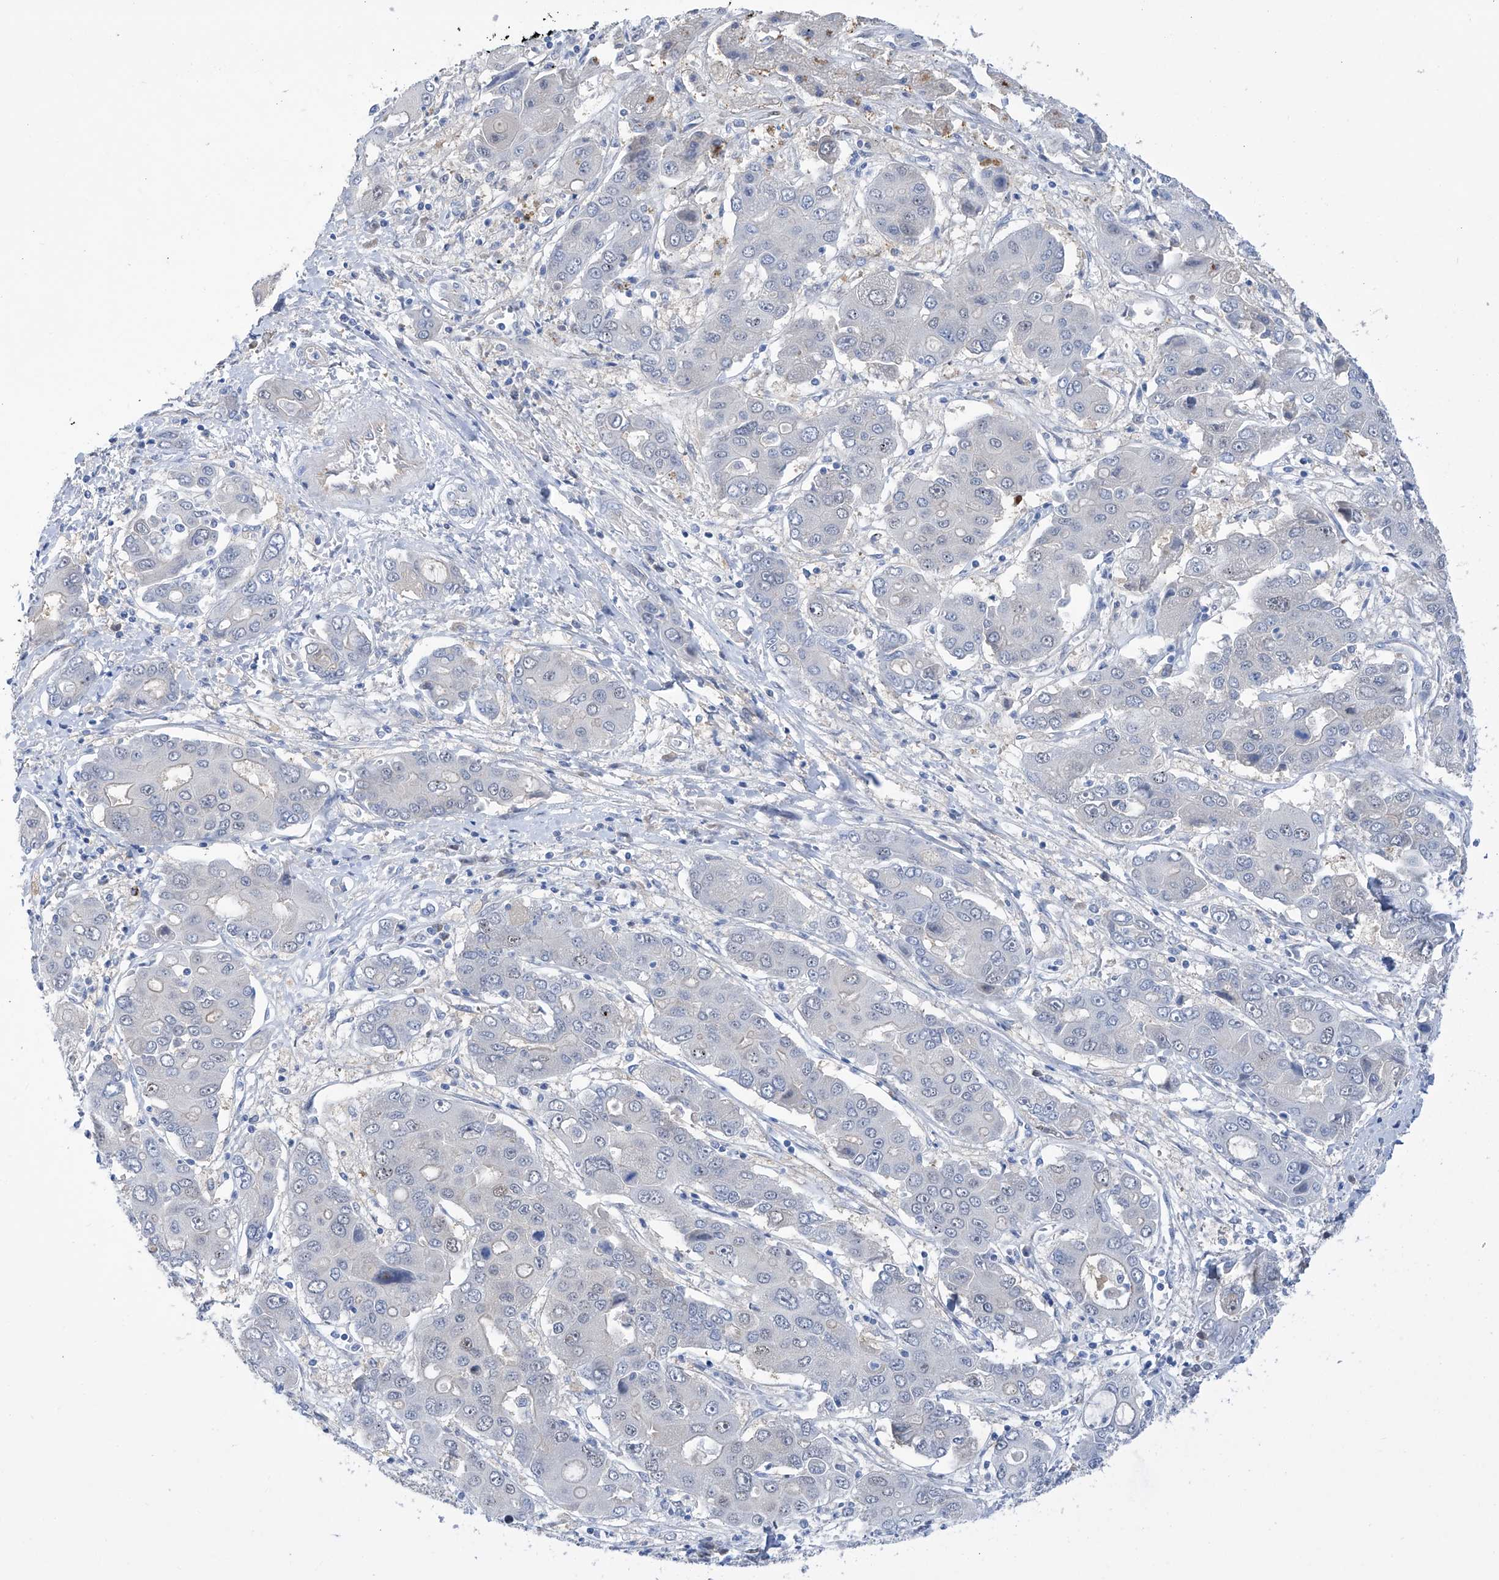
{"staining": {"intensity": "negative", "quantity": "none", "location": "none"}, "tissue": "liver cancer", "cell_type": "Tumor cells", "image_type": "cancer", "snomed": [{"axis": "morphology", "description": "Cholangiocarcinoma"}, {"axis": "topography", "description": "Liver"}], "caption": "Immunohistochemistry (IHC) image of liver cancer (cholangiocarcinoma) stained for a protein (brown), which reveals no staining in tumor cells.", "gene": "PGM3", "patient": {"sex": "male", "age": 67}}